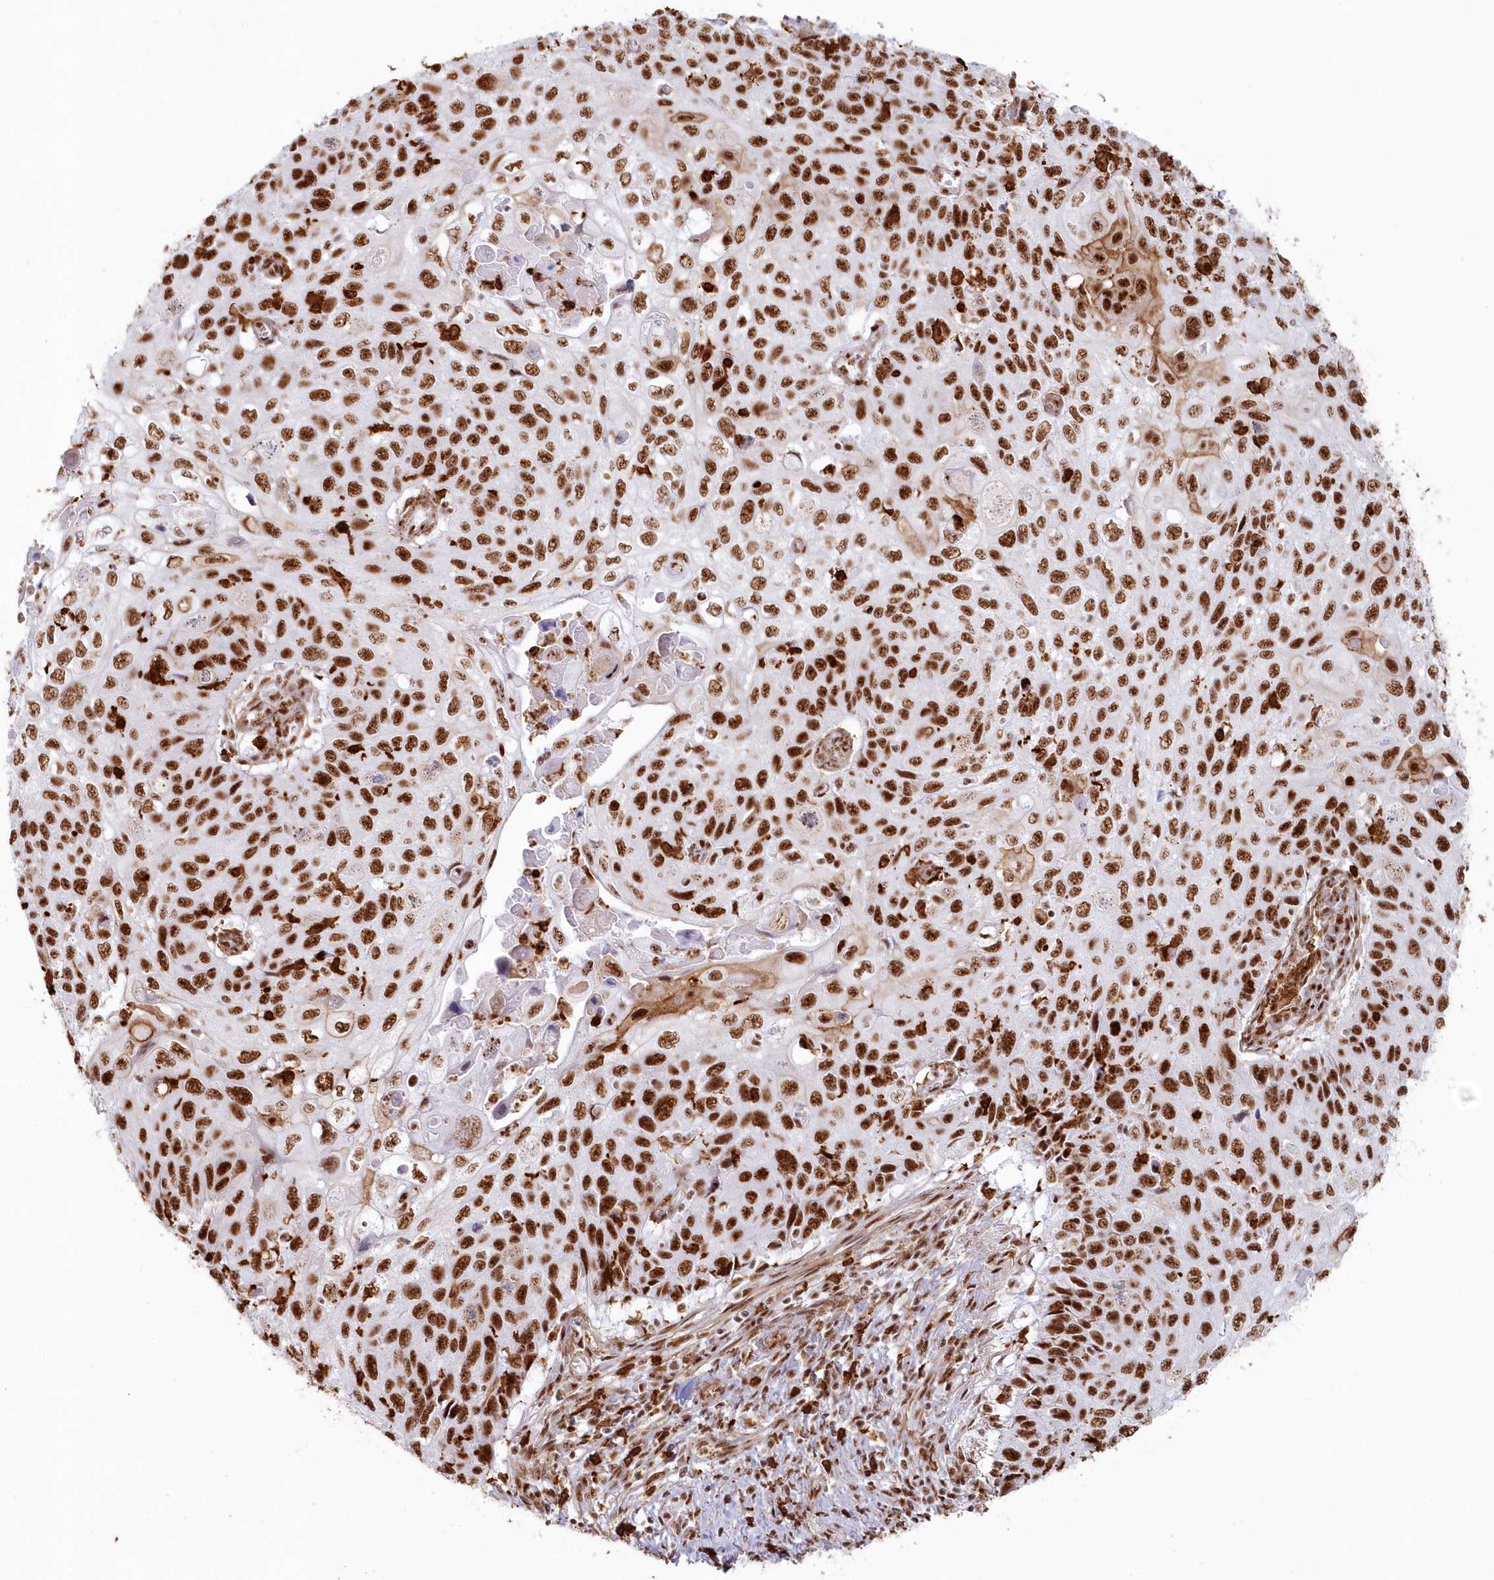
{"staining": {"intensity": "strong", "quantity": ">75%", "location": "nuclear"}, "tissue": "cervical cancer", "cell_type": "Tumor cells", "image_type": "cancer", "snomed": [{"axis": "morphology", "description": "Squamous cell carcinoma, NOS"}, {"axis": "topography", "description": "Cervix"}], "caption": "Immunohistochemical staining of cervical cancer shows high levels of strong nuclear positivity in about >75% of tumor cells.", "gene": "DDX46", "patient": {"sex": "female", "age": 70}}